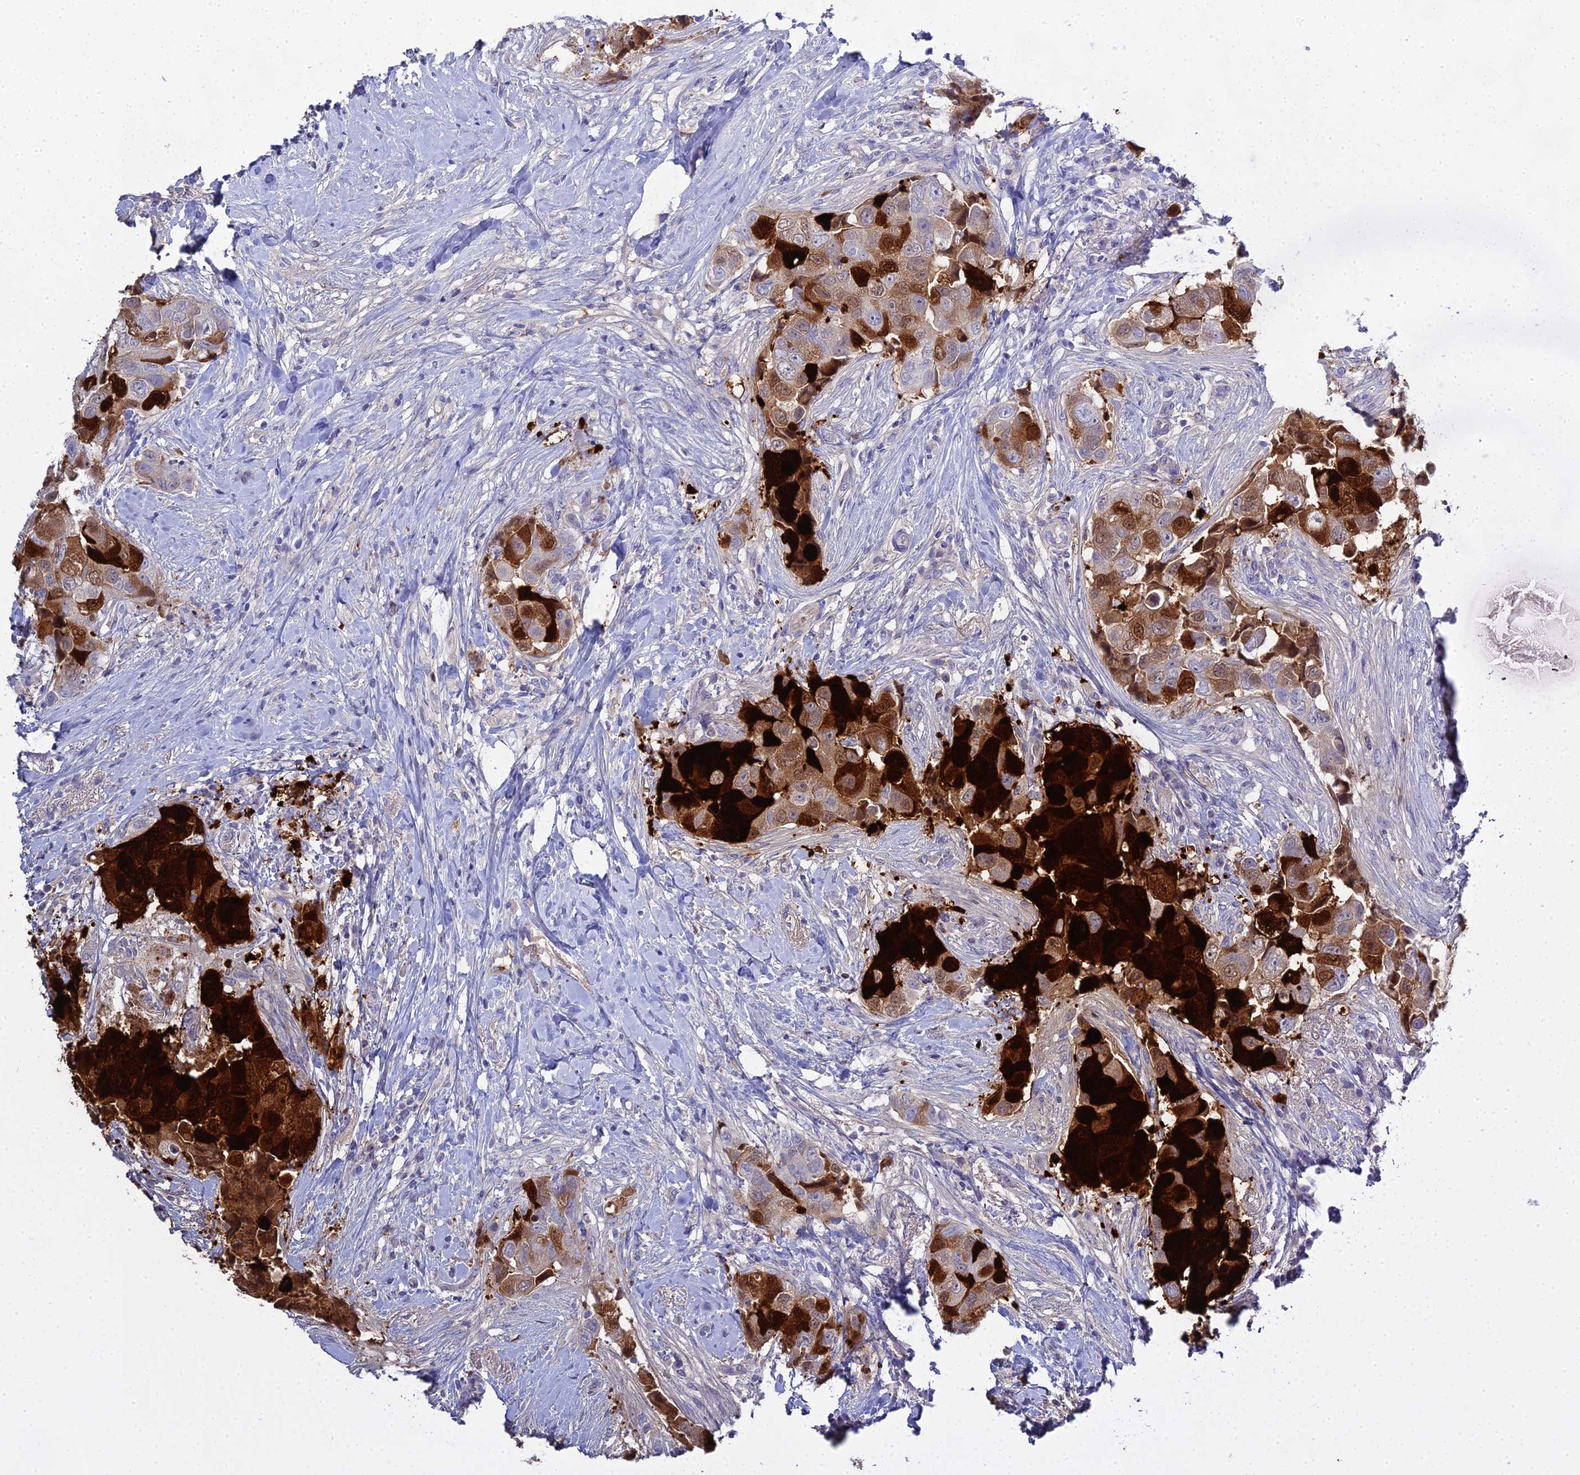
{"staining": {"intensity": "strong", "quantity": ">75%", "location": "cytoplasmic/membranous,nuclear"}, "tissue": "breast cancer", "cell_type": "Tumor cells", "image_type": "cancer", "snomed": [{"axis": "morphology", "description": "Normal tissue, NOS"}, {"axis": "morphology", "description": "Duct carcinoma"}, {"axis": "topography", "description": "Breast"}], "caption": "Protein staining shows strong cytoplasmic/membranous and nuclear staining in approximately >75% of tumor cells in breast invasive ductal carcinoma.", "gene": "S100A7", "patient": {"sex": "female", "age": 62}}